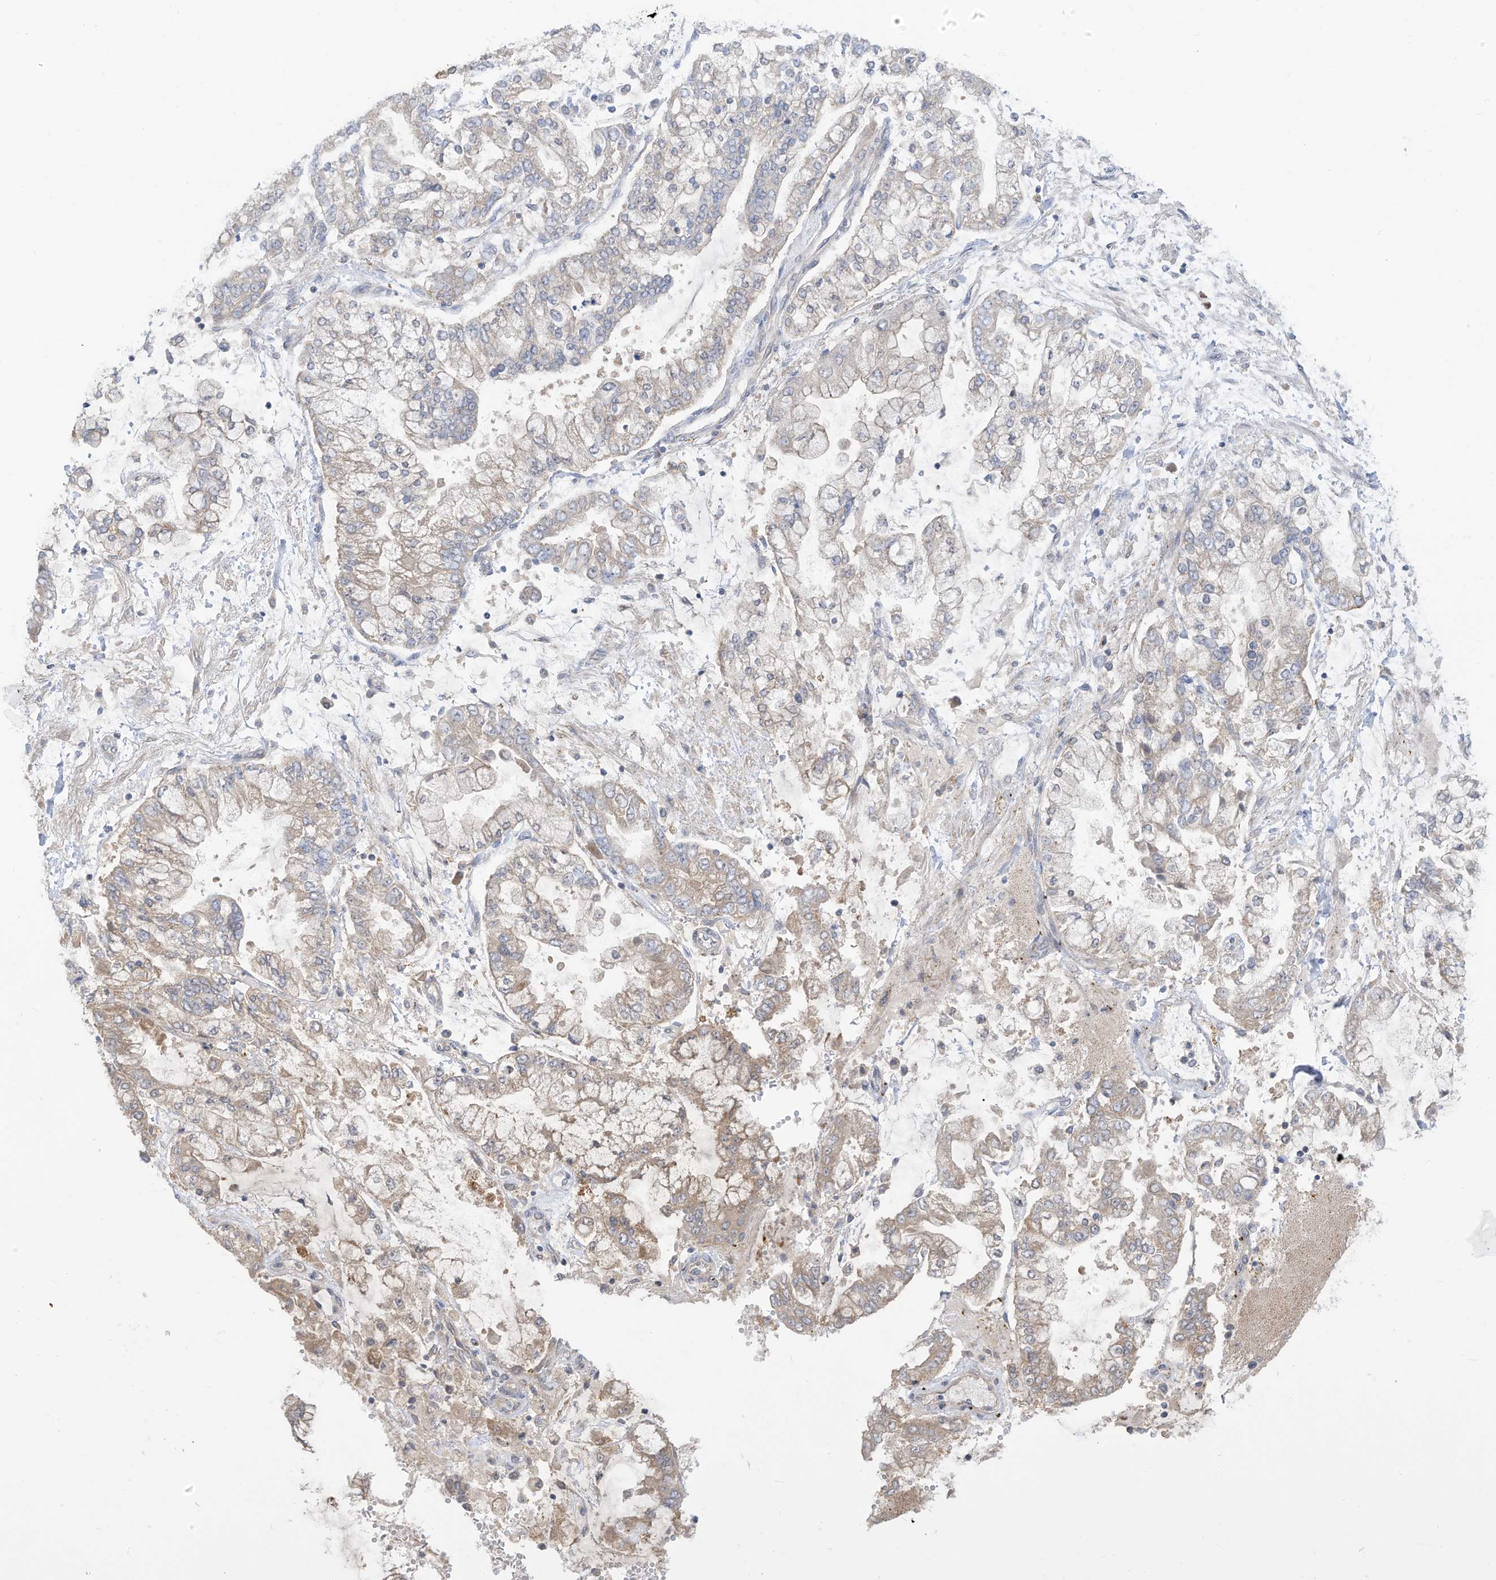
{"staining": {"intensity": "weak", "quantity": "<25%", "location": "cytoplasmic/membranous"}, "tissue": "stomach cancer", "cell_type": "Tumor cells", "image_type": "cancer", "snomed": [{"axis": "morphology", "description": "Normal tissue, NOS"}, {"axis": "morphology", "description": "Adenocarcinoma, NOS"}, {"axis": "topography", "description": "Stomach, upper"}, {"axis": "topography", "description": "Stomach"}], "caption": "This micrograph is of stomach adenocarcinoma stained with IHC to label a protein in brown with the nuclei are counter-stained blue. There is no positivity in tumor cells.", "gene": "LRRN2", "patient": {"sex": "male", "age": 76}}